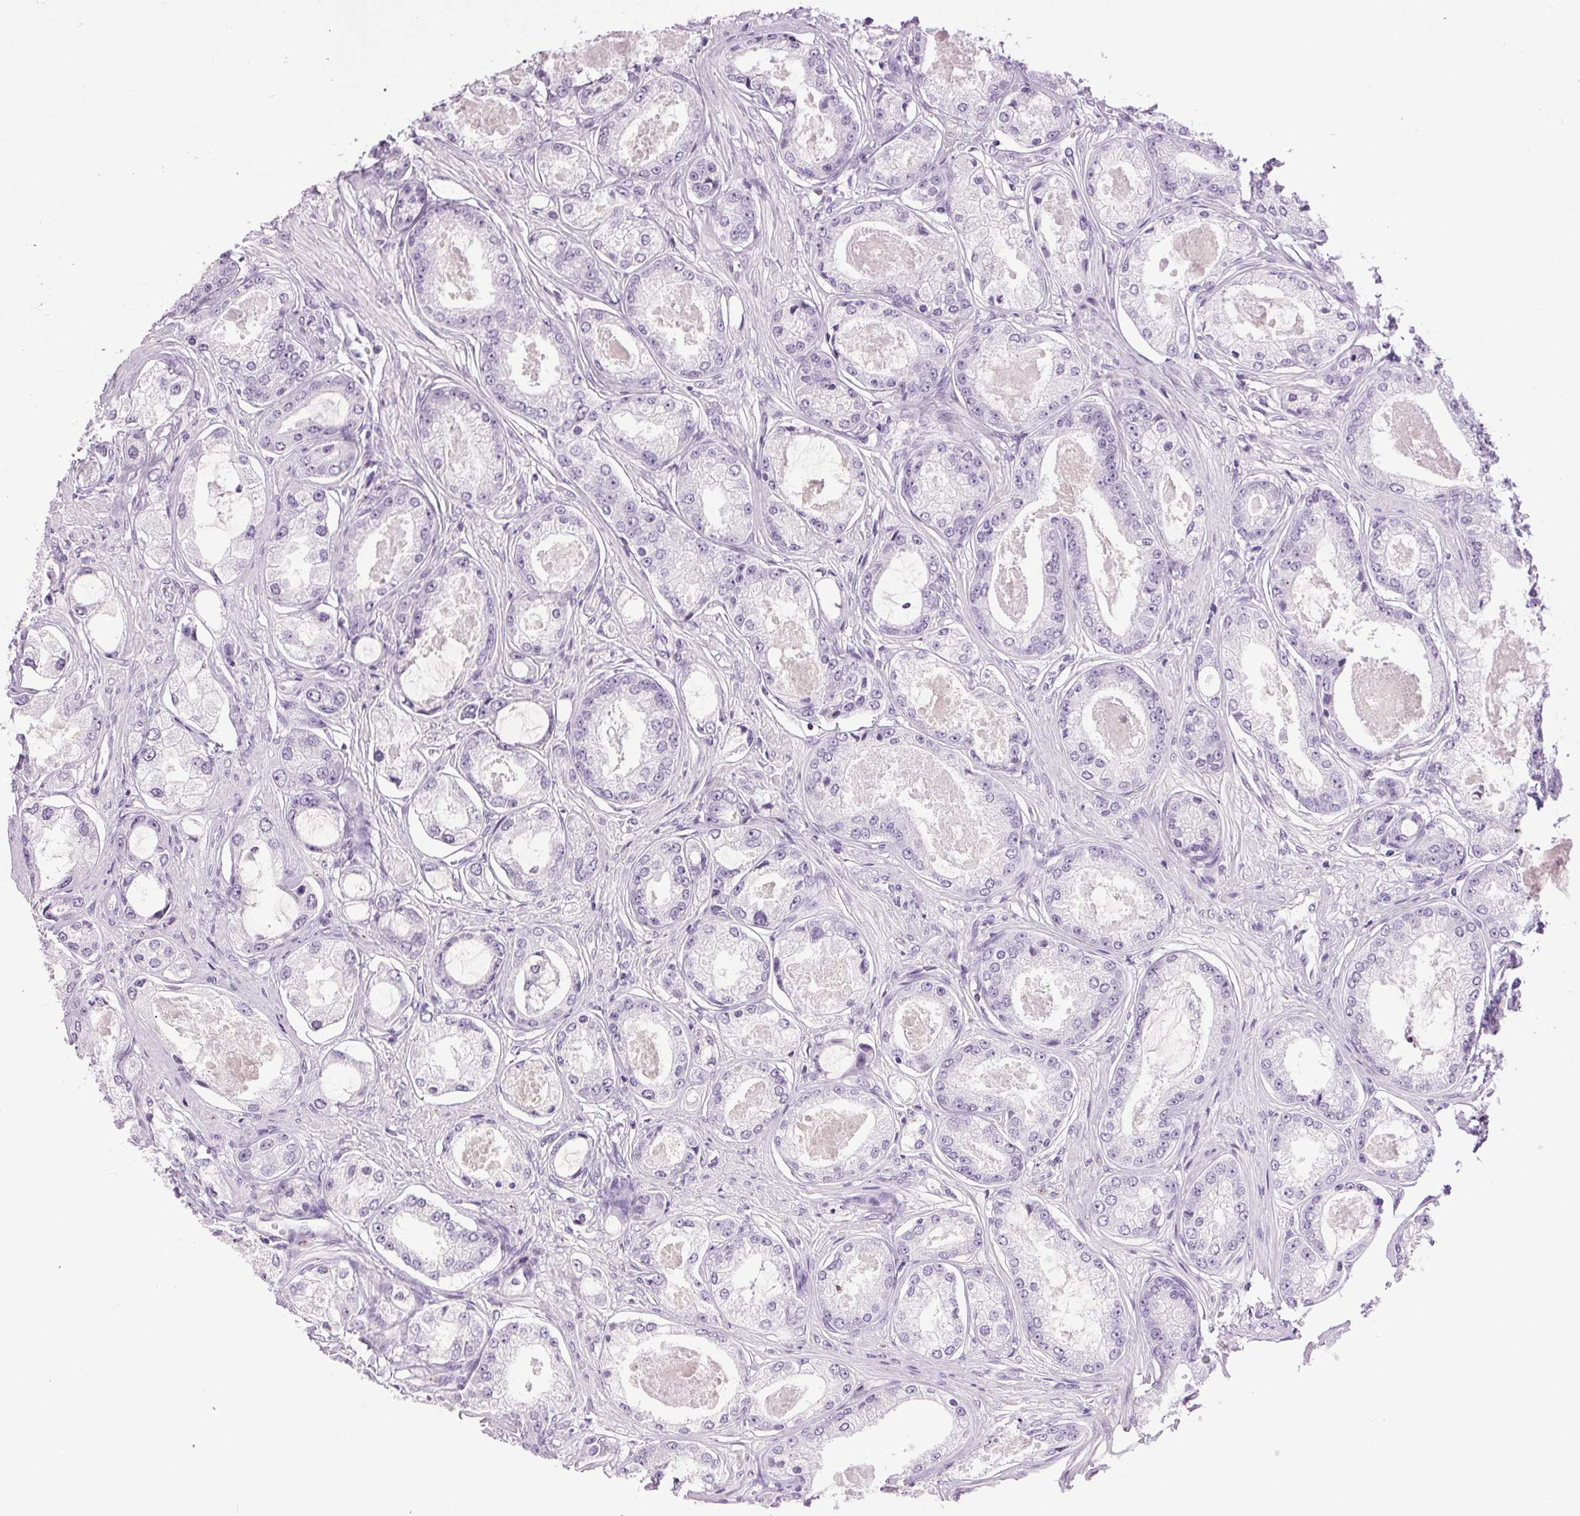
{"staining": {"intensity": "negative", "quantity": "none", "location": "none"}, "tissue": "prostate cancer", "cell_type": "Tumor cells", "image_type": "cancer", "snomed": [{"axis": "morphology", "description": "Adenocarcinoma, Low grade"}, {"axis": "topography", "description": "Prostate"}], "caption": "Prostate cancer (adenocarcinoma (low-grade)) stained for a protein using immunohistochemistry demonstrates no positivity tumor cells.", "gene": "TMEM88B", "patient": {"sex": "male", "age": 68}}